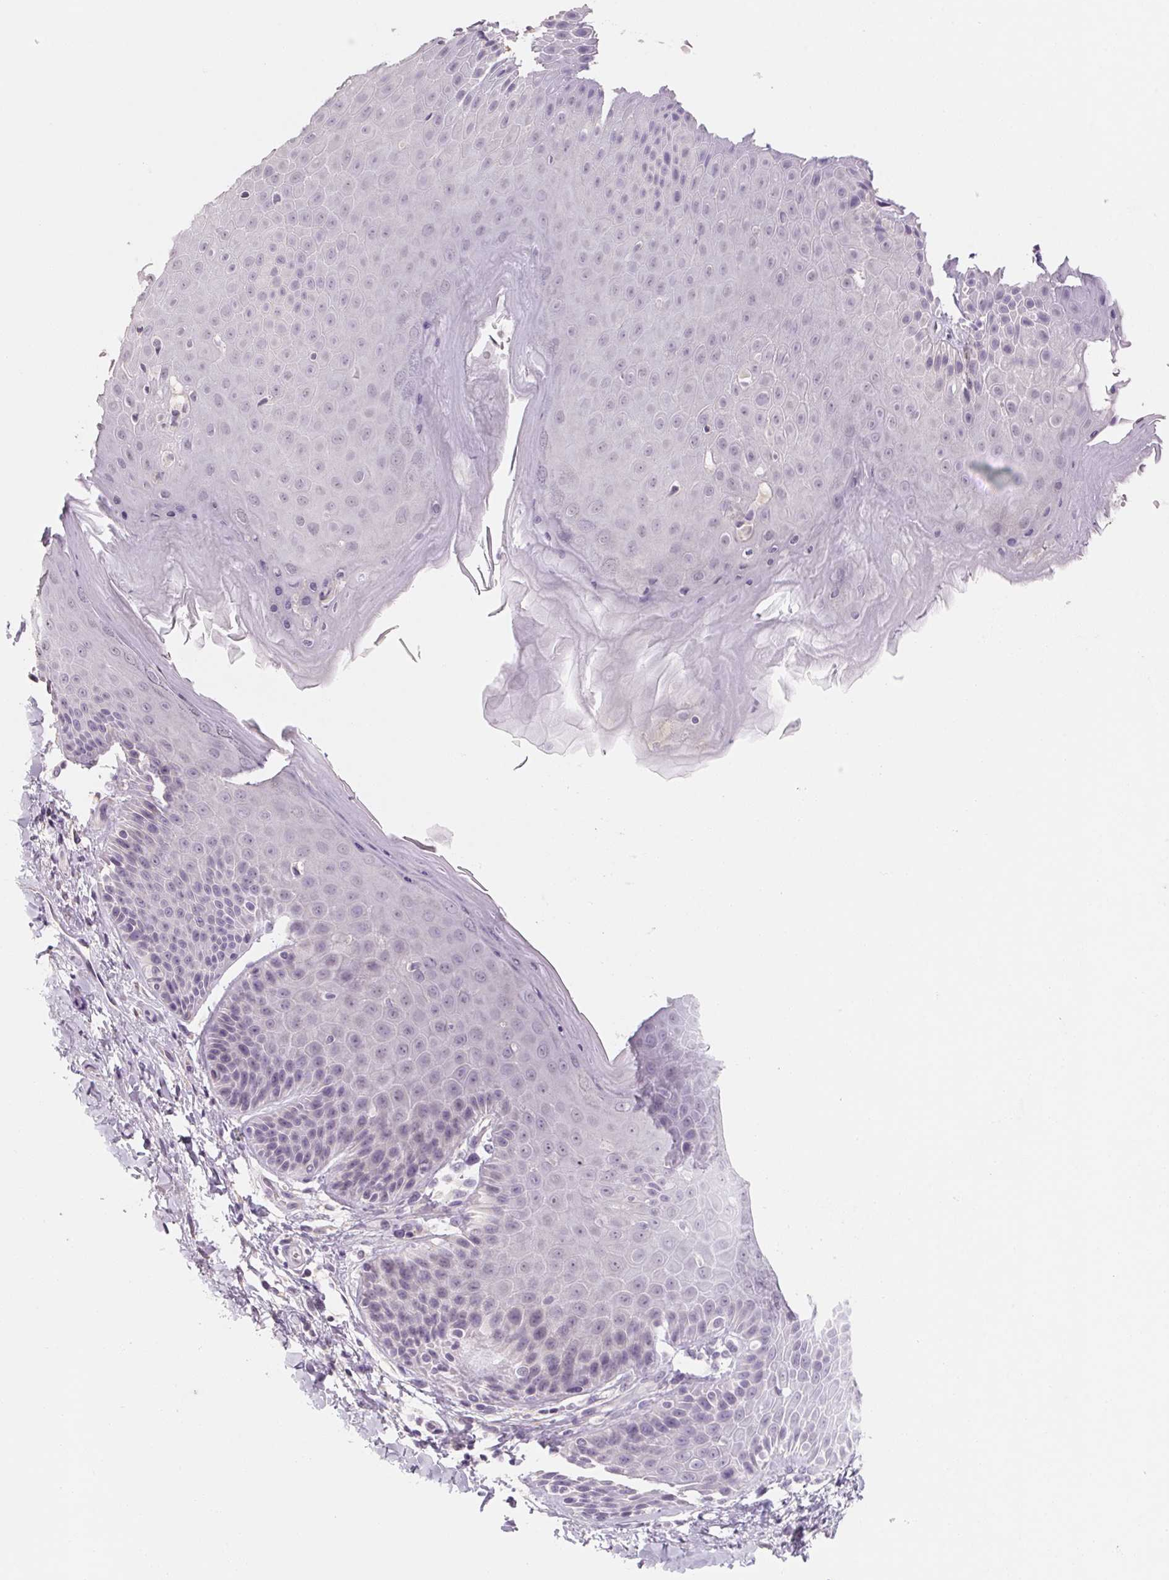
{"staining": {"intensity": "negative", "quantity": "none", "location": "none"}, "tissue": "skin", "cell_type": "Epidermal cells", "image_type": "normal", "snomed": [{"axis": "morphology", "description": "Normal tissue, NOS"}, {"axis": "topography", "description": "Anal"}, {"axis": "topography", "description": "Peripheral nerve tissue"}], "caption": "Histopathology image shows no significant protein positivity in epidermal cells of benign skin.", "gene": "CAPZA3", "patient": {"sex": "male", "age": 51}}